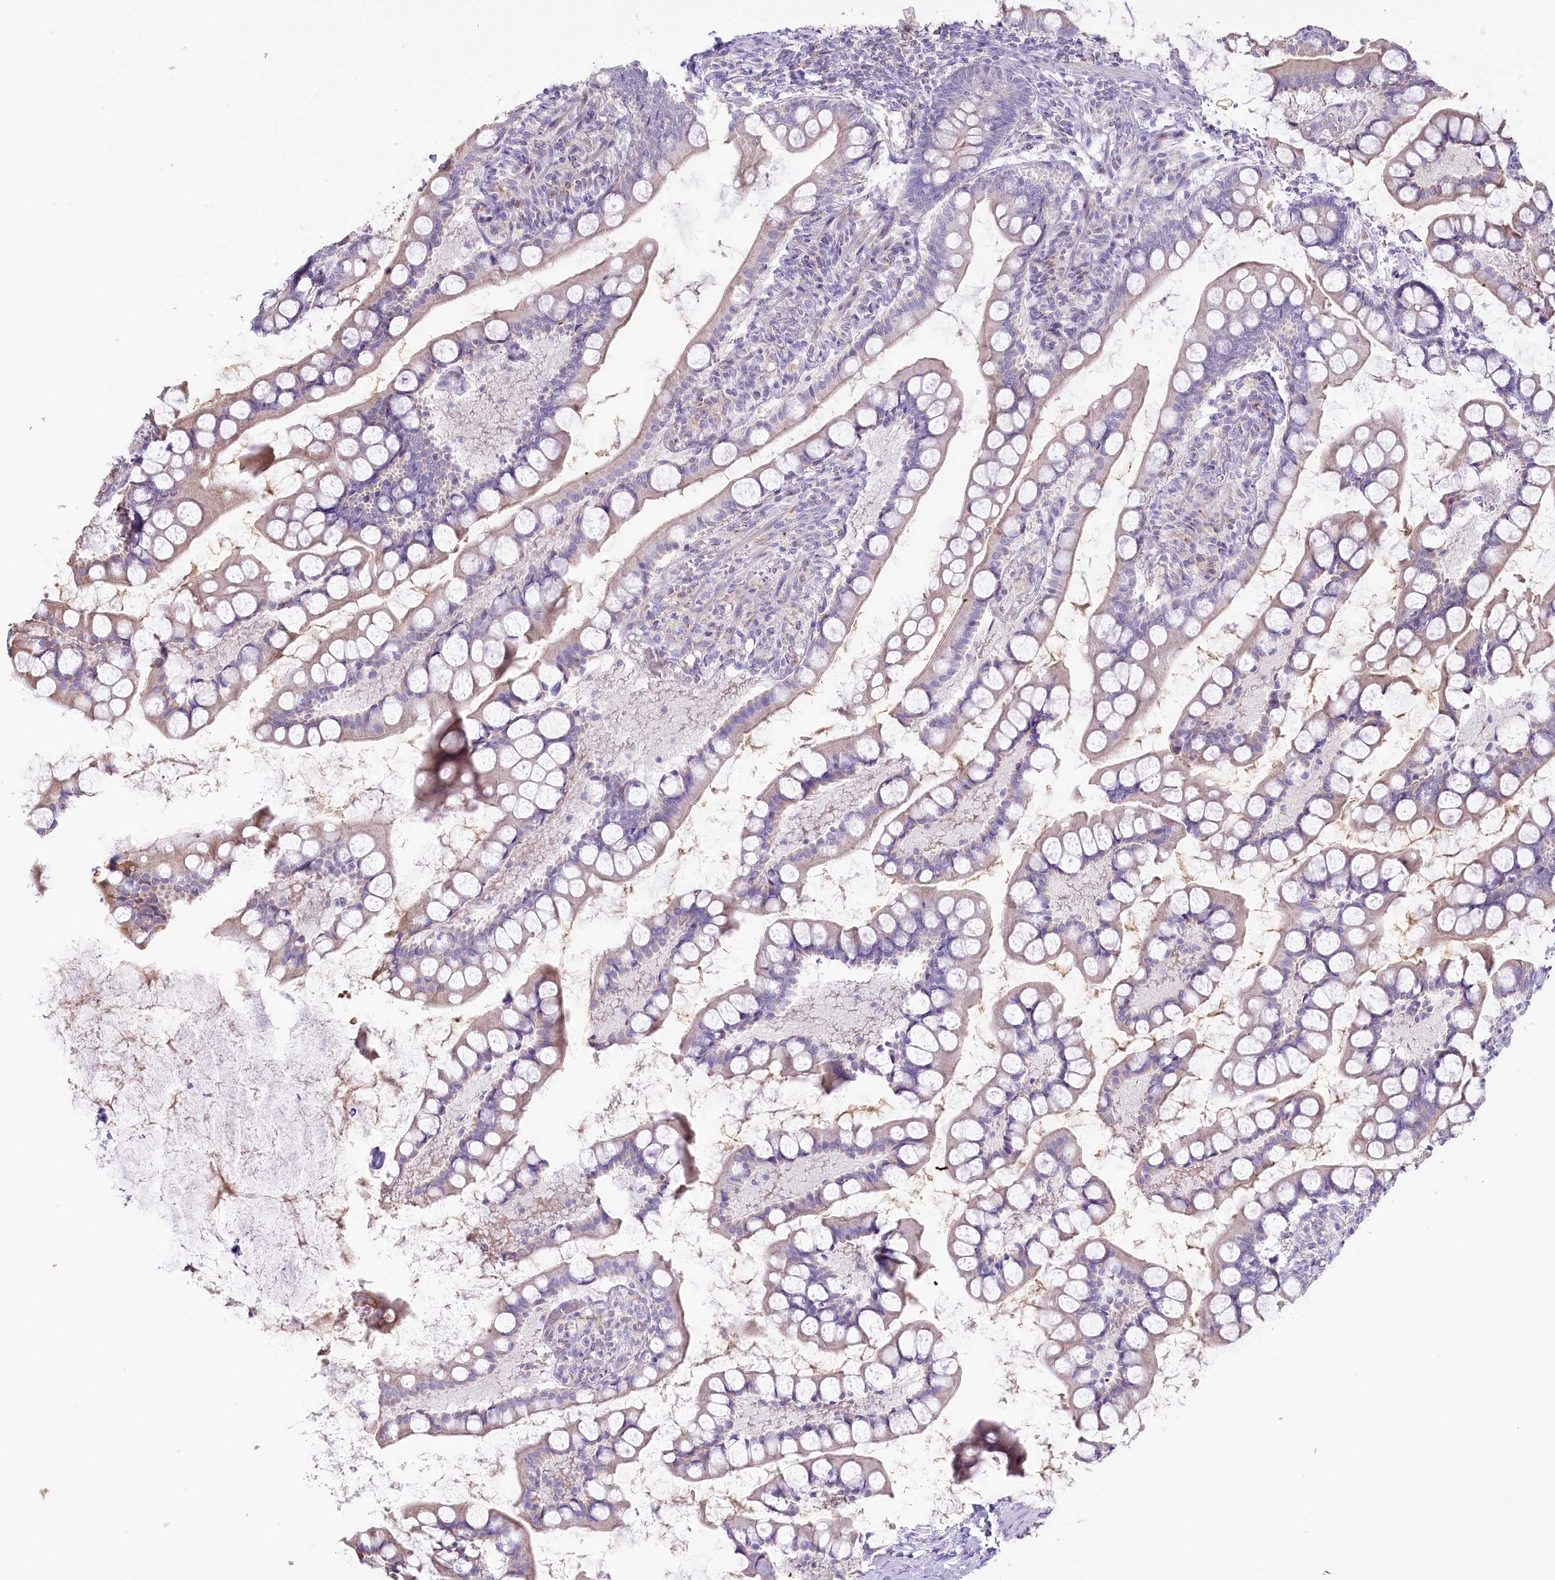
{"staining": {"intensity": "moderate", "quantity": "25%-75%", "location": "cytoplasmic/membranous"}, "tissue": "small intestine", "cell_type": "Glandular cells", "image_type": "normal", "snomed": [{"axis": "morphology", "description": "Normal tissue, NOS"}, {"axis": "topography", "description": "Small intestine"}], "caption": "IHC histopathology image of unremarkable small intestine: human small intestine stained using IHC demonstrates medium levels of moderate protein expression localized specifically in the cytoplasmic/membranous of glandular cells, appearing as a cytoplasmic/membranous brown color.", "gene": "SLC6A11", "patient": {"sex": "male", "age": 52}}